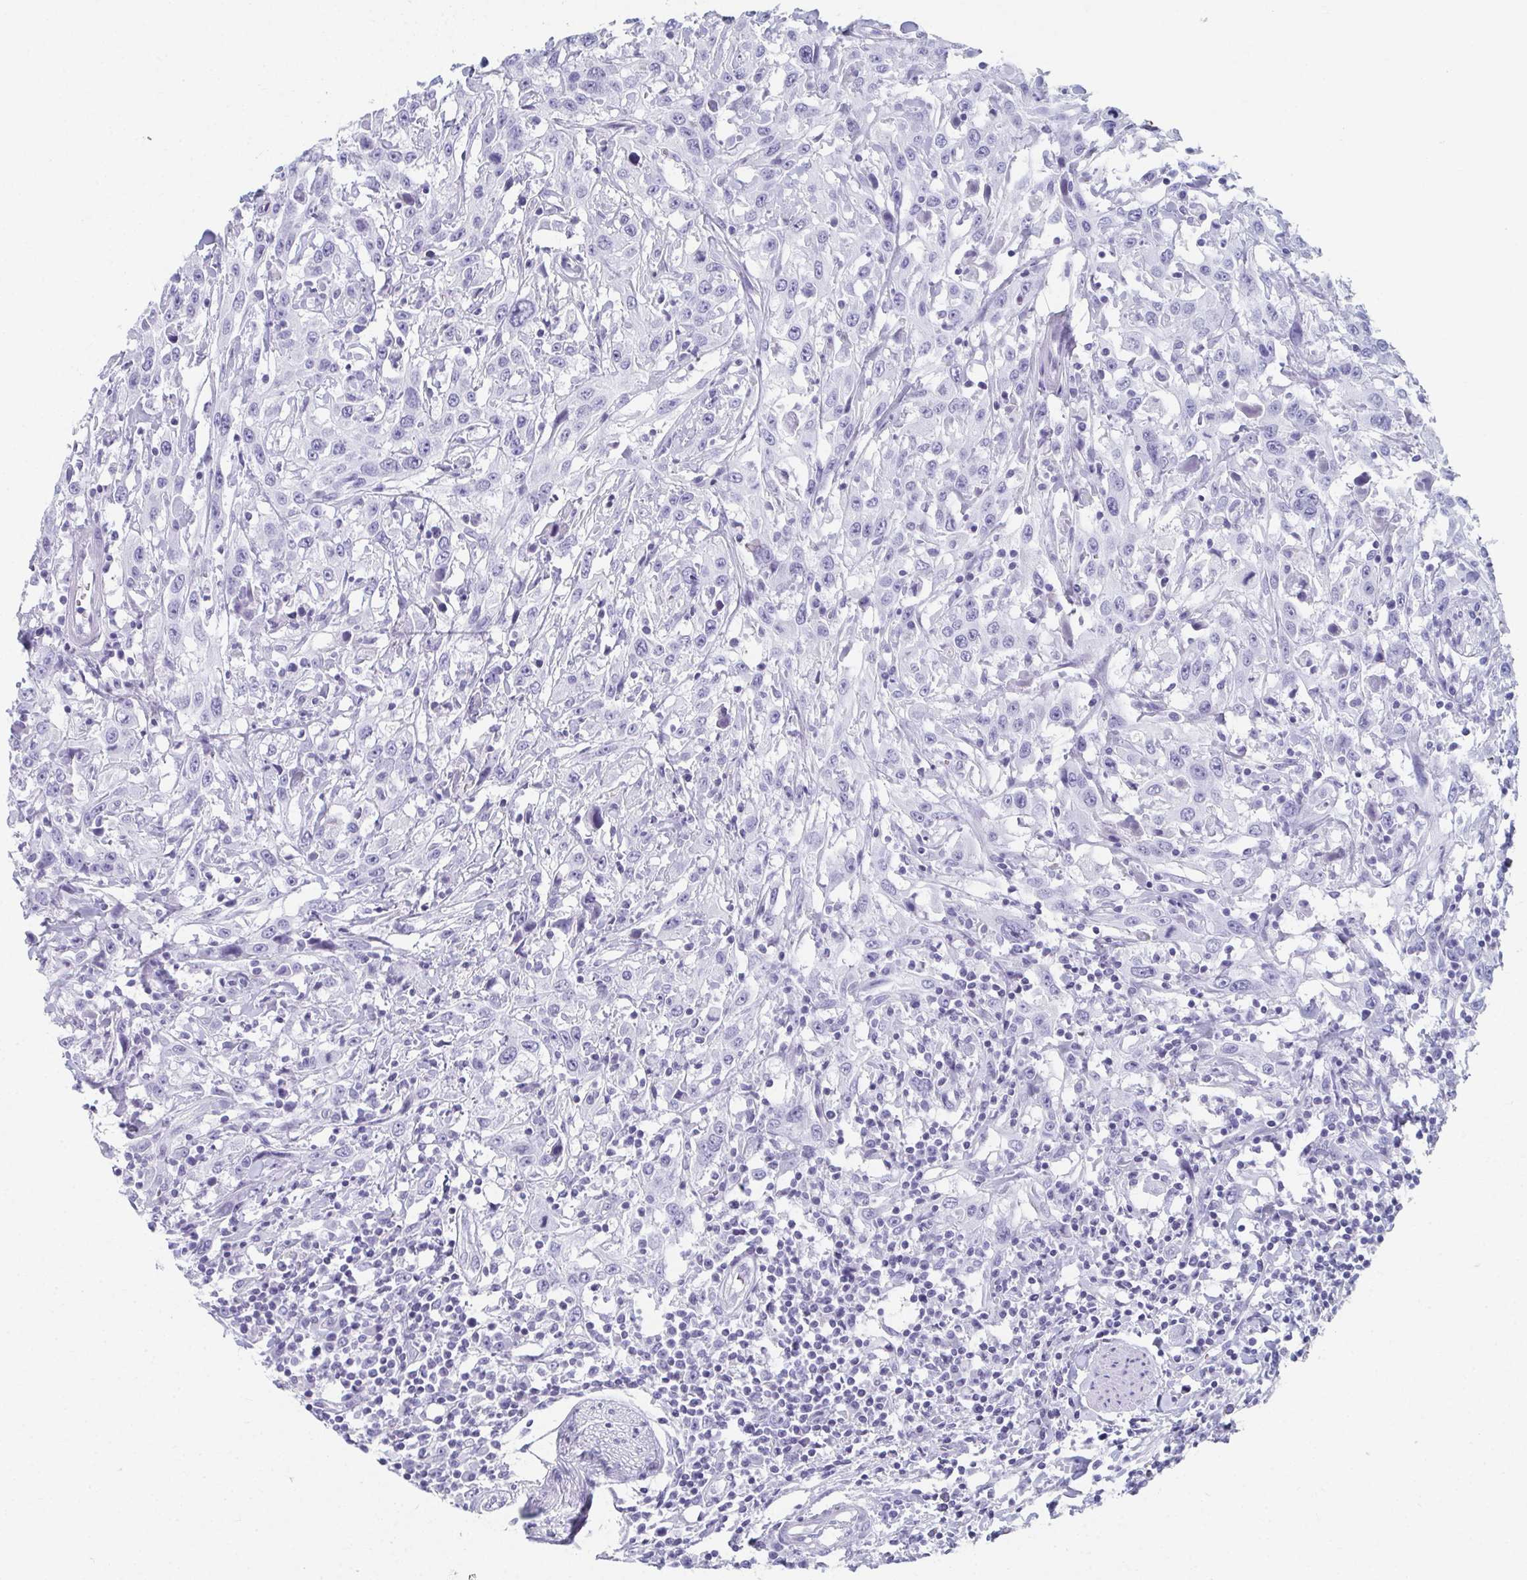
{"staining": {"intensity": "negative", "quantity": "none", "location": "none"}, "tissue": "urothelial cancer", "cell_type": "Tumor cells", "image_type": "cancer", "snomed": [{"axis": "morphology", "description": "Urothelial carcinoma, High grade"}, {"axis": "topography", "description": "Urinary bladder"}], "caption": "High power microscopy image of an IHC photomicrograph of urothelial carcinoma (high-grade), revealing no significant staining in tumor cells. Brightfield microscopy of immunohistochemistry (IHC) stained with DAB (brown) and hematoxylin (blue), captured at high magnification.", "gene": "GHRL", "patient": {"sex": "male", "age": 61}}